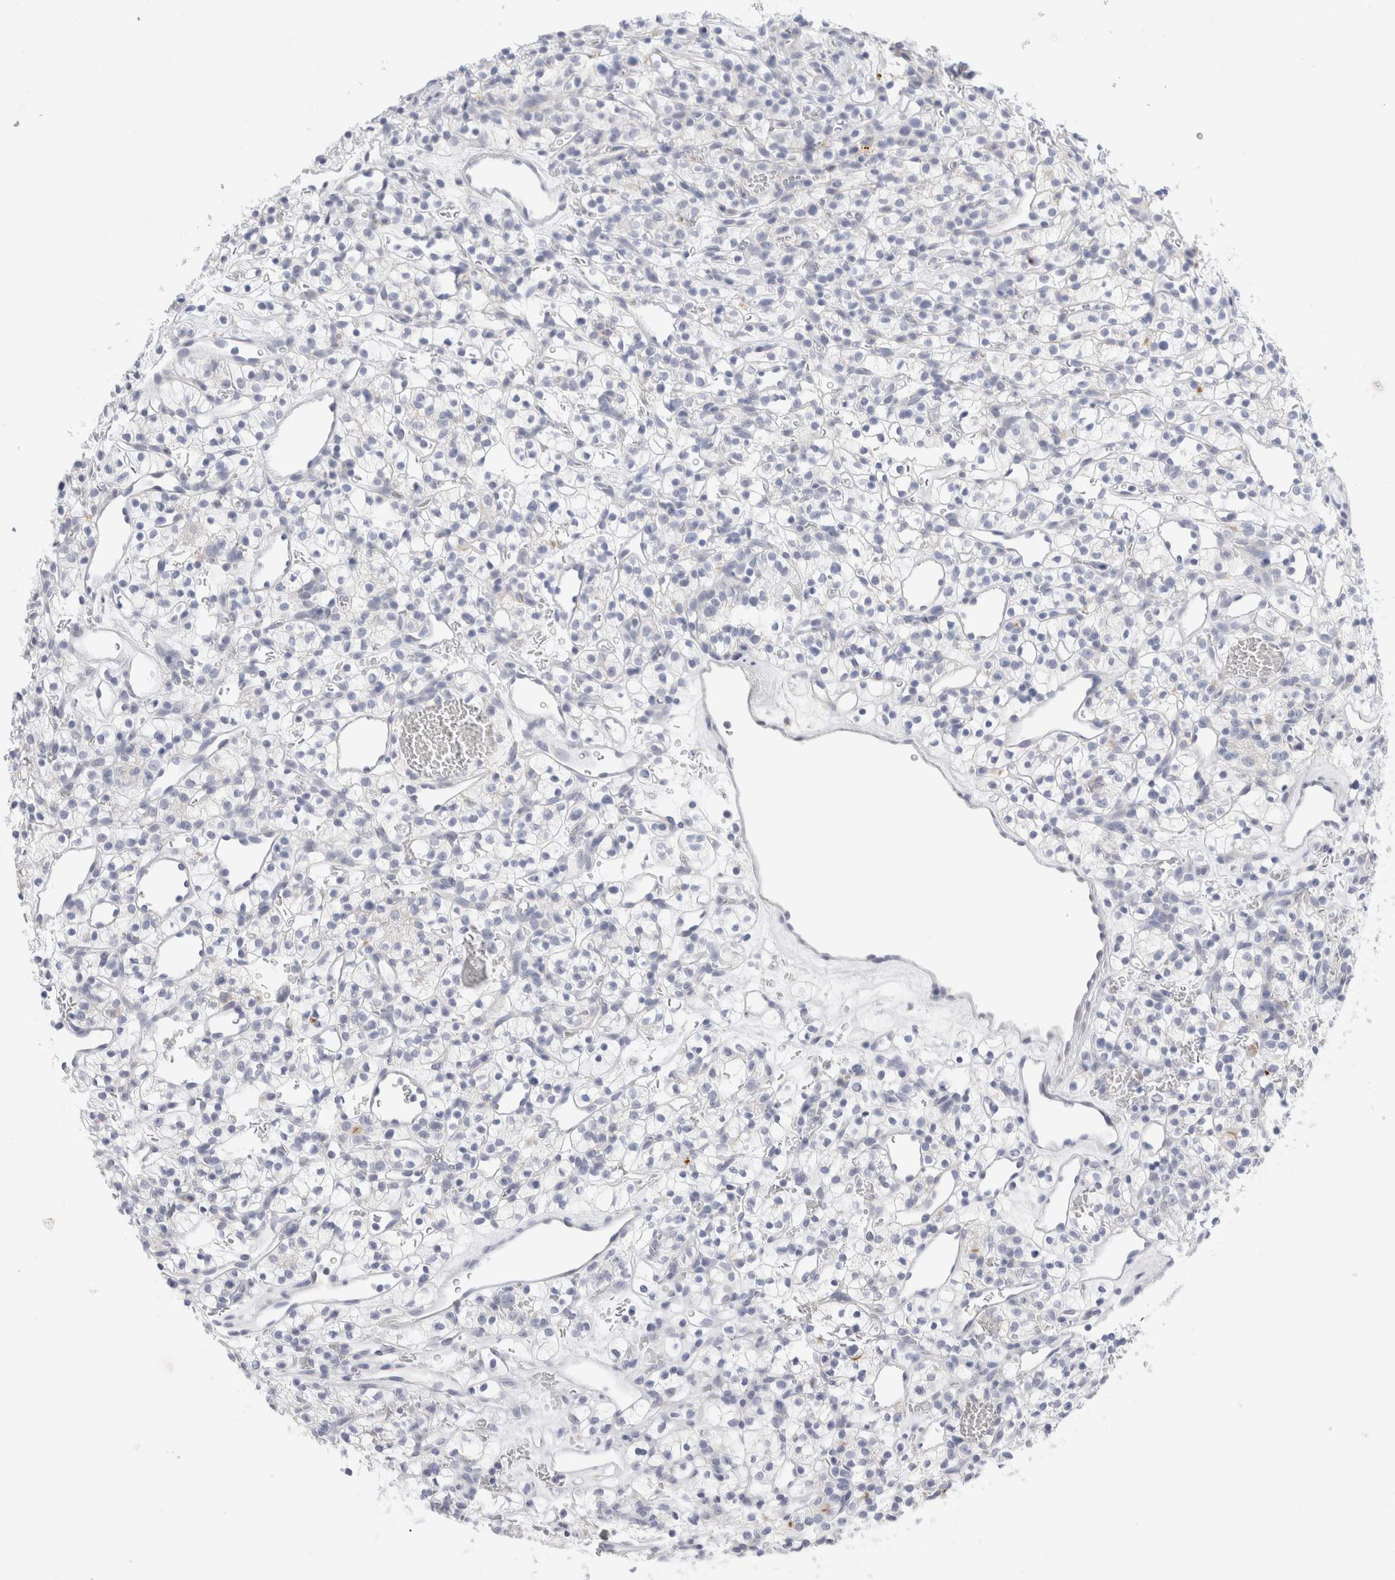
{"staining": {"intensity": "negative", "quantity": "none", "location": "none"}, "tissue": "renal cancer", "cell_type": "Tumor cells", "image_type": "cancer", "snomed": [{"axis": "morphology", "description": "Adenocarcinoma, NOS"}, {"axis": "topography", "description": "Kidney"}], "caption": "Immunohistochemistry of human adenocarcinoma (renal) shows no expression in tumor cells.", "gene": "SLC22A12", "patient": {"sex": "female", "age": 57}}